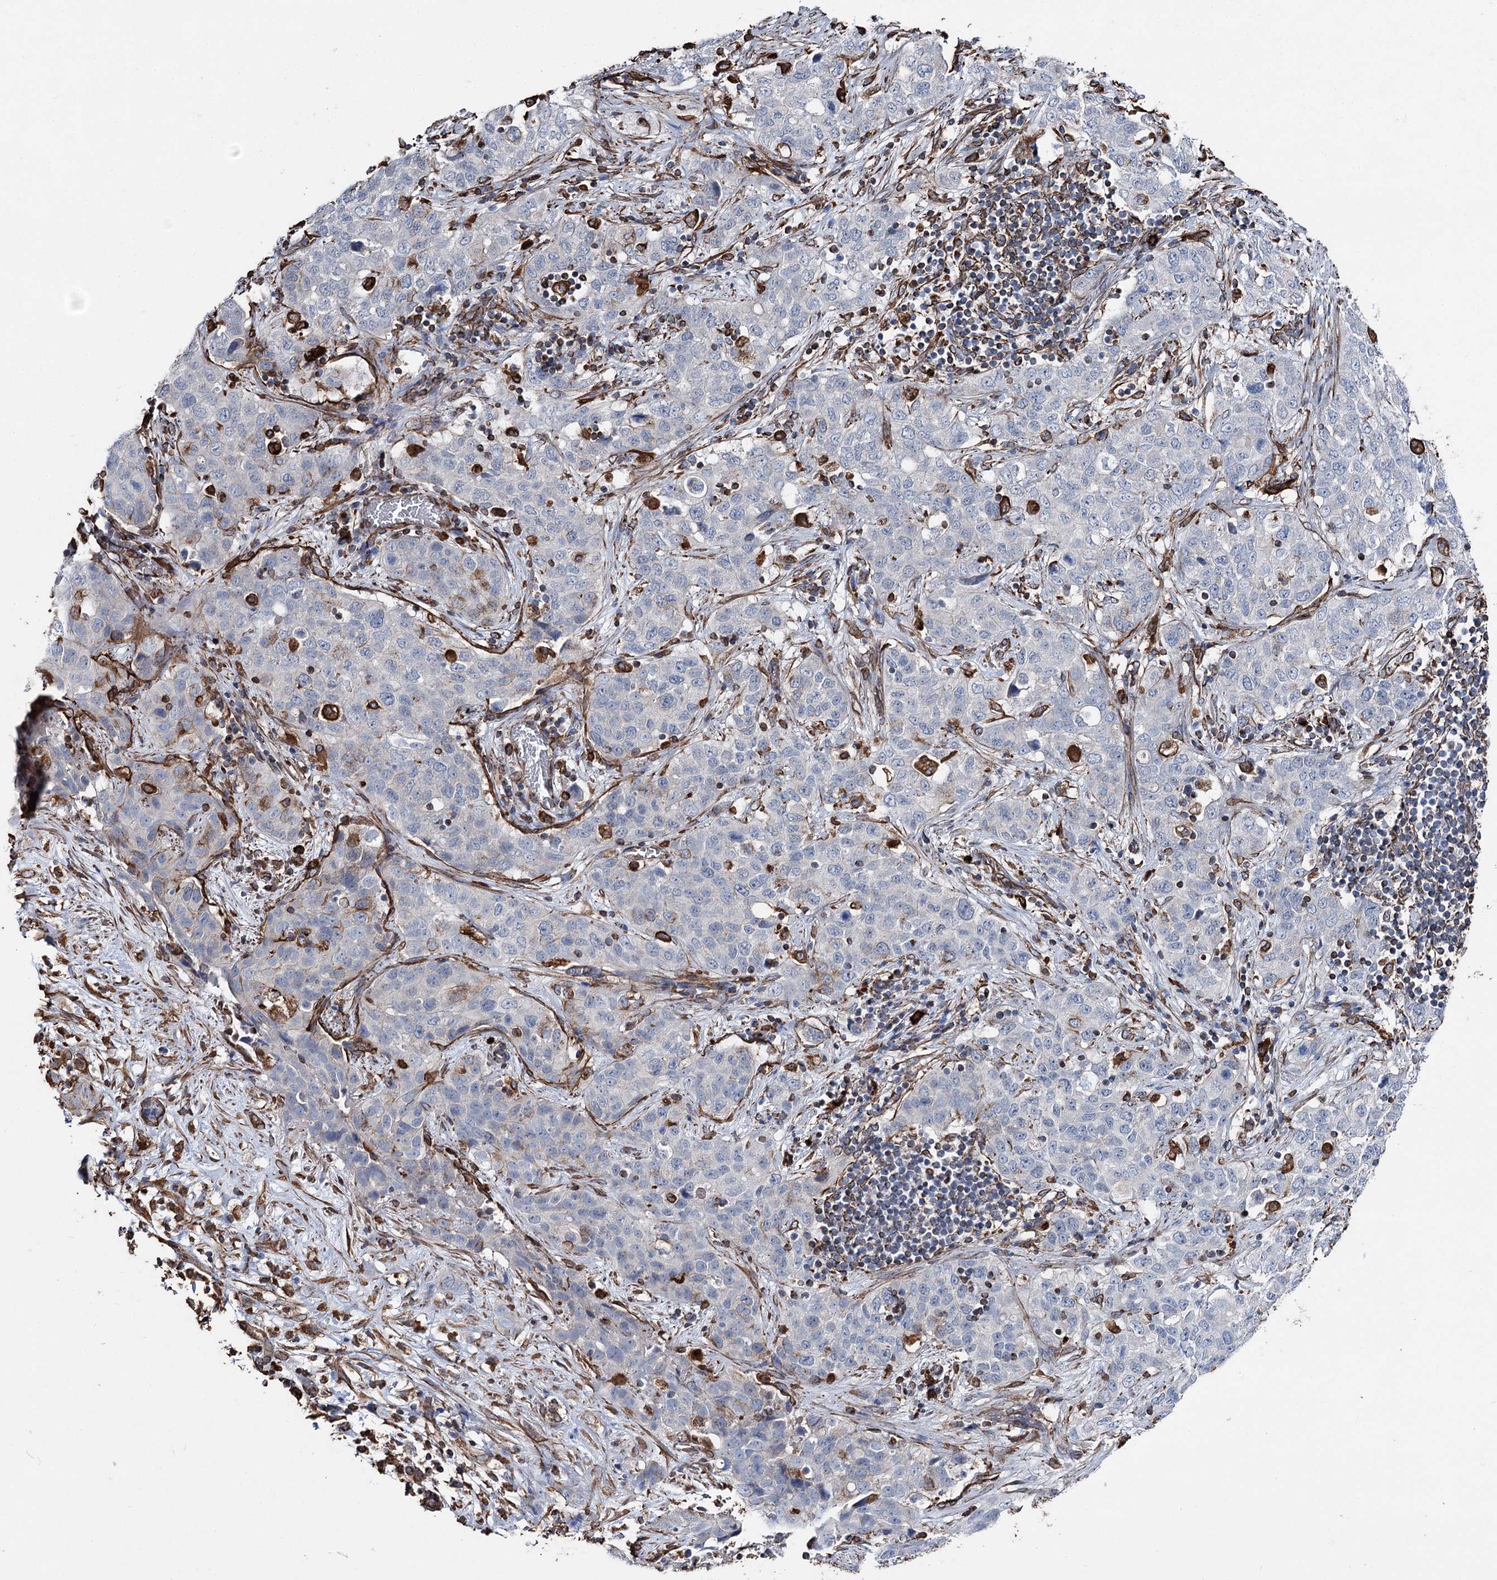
{"staining": {"intensity": "negative", "quantity": "none", "location": "none"}, "tissue": "stomach cancer", "cell_type": "Tumor cells", "image_type": "cancer", "snomed": [{"axis": "morphology", "description": "Normal tissue, NOS"}, {"axis": "morphology", "description": "Adenocarcinoma, NOS"}, {"axis": "topography", "description": "Lymph node"}, {"axis": "topography", "description": "Stomach"}], "caption": "A histopathology image of human stomach adenocarcinoma is negative for staining in tumor cells. (Immunohistochemistry (ihc), brightfield microscopy, high magnification).", "gene": "CLEC4M", "patient": {"sex": "male", "age": 48}}